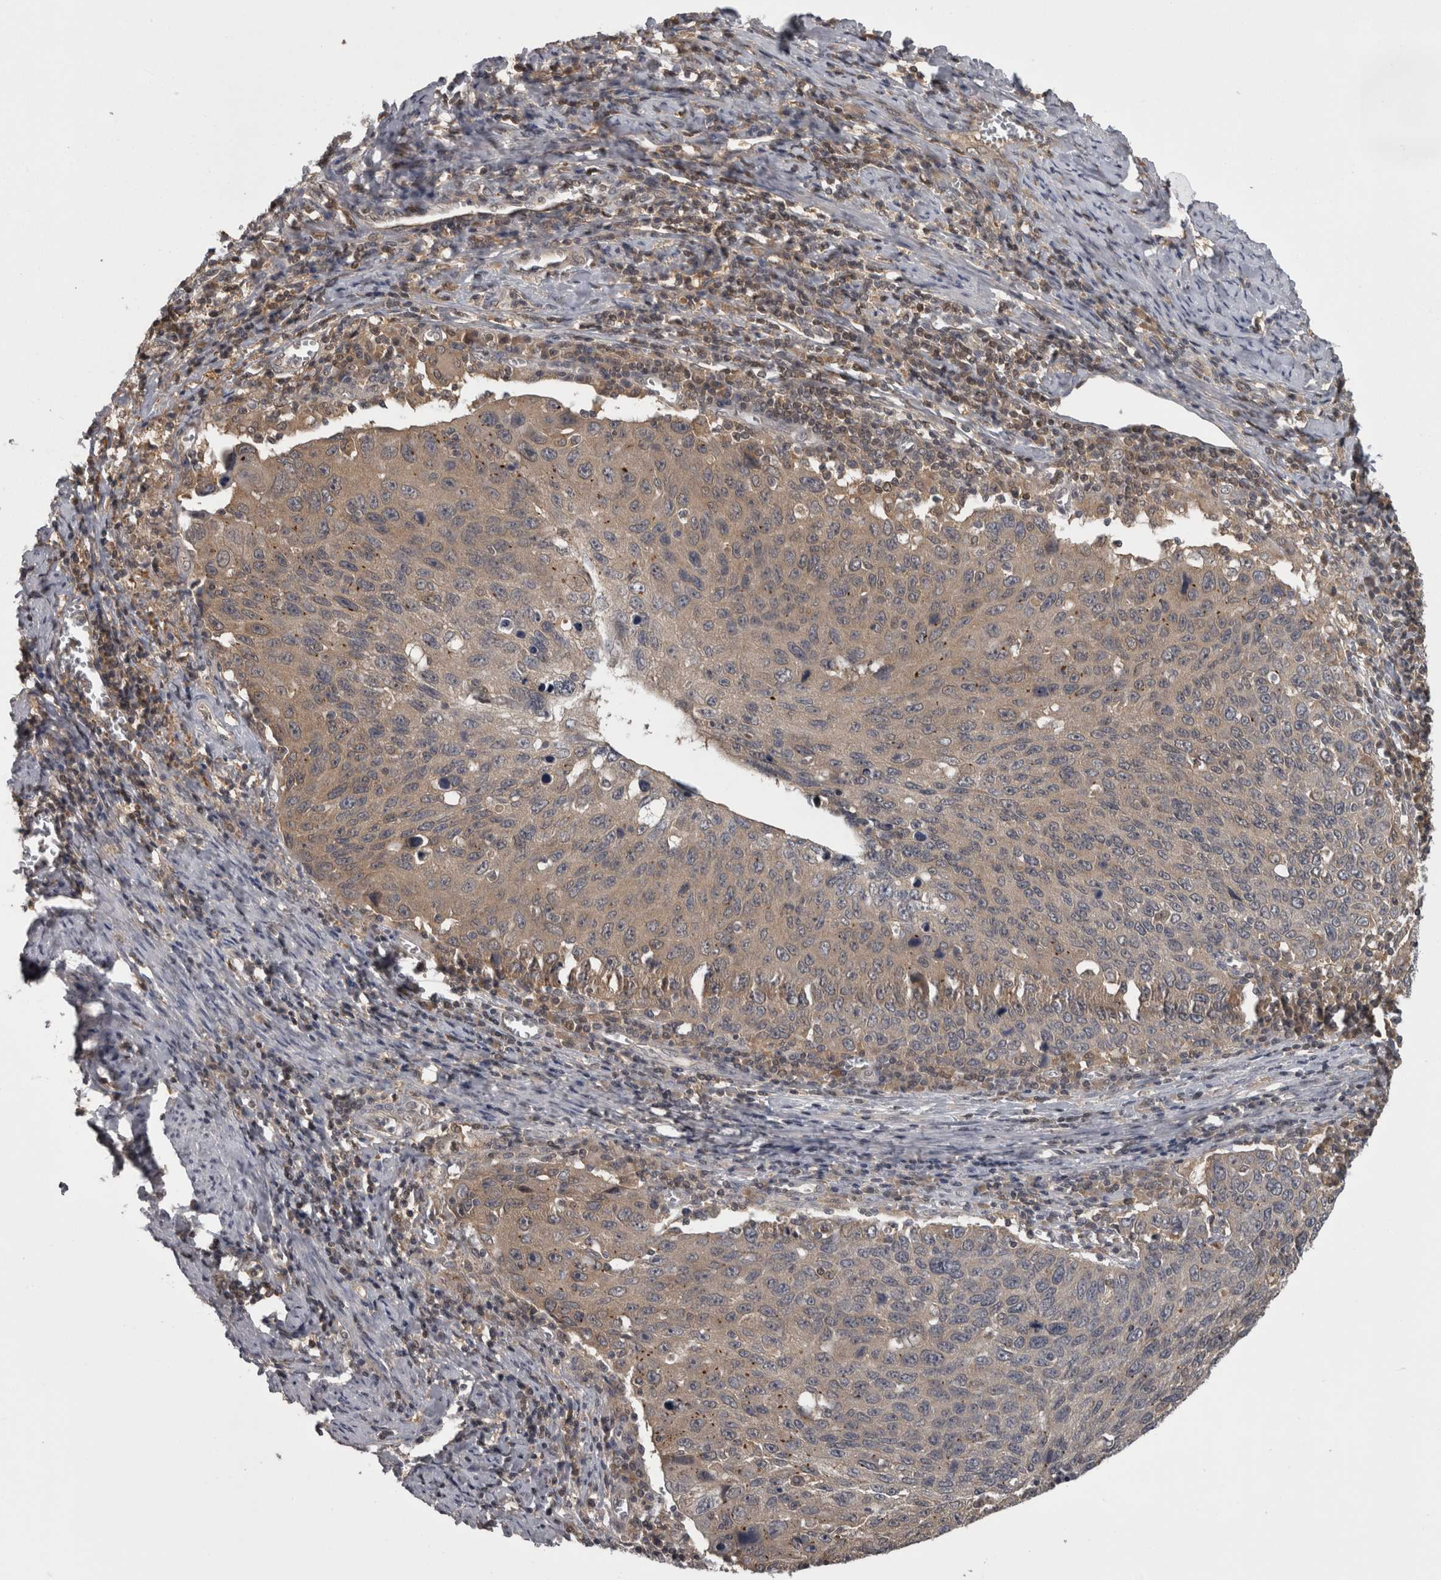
{"staining": {"intensity": "weak", "quantity": "25%-75%", "location": "cytoplasmic/membranous"}, "tissue": "cervical cancer", "cell_type": "Tumor cells", "image_type": "cancer", "snomed": [{"axis": "morphology", "description": "Squamous cell carcinoma, NOS"}, {"axis": "topography", "description": "Cervix"}], "caption": "This image demonstrates cervical squamous cell carcinoma stained with IHC to label a protein in brown. The cytoplasmic/membranous of tumor cells show weak positivity for the protein. Nuclei are counter-stained blue.", "gene": "APRT", "patient": {"sex": "female", "age": 53}}